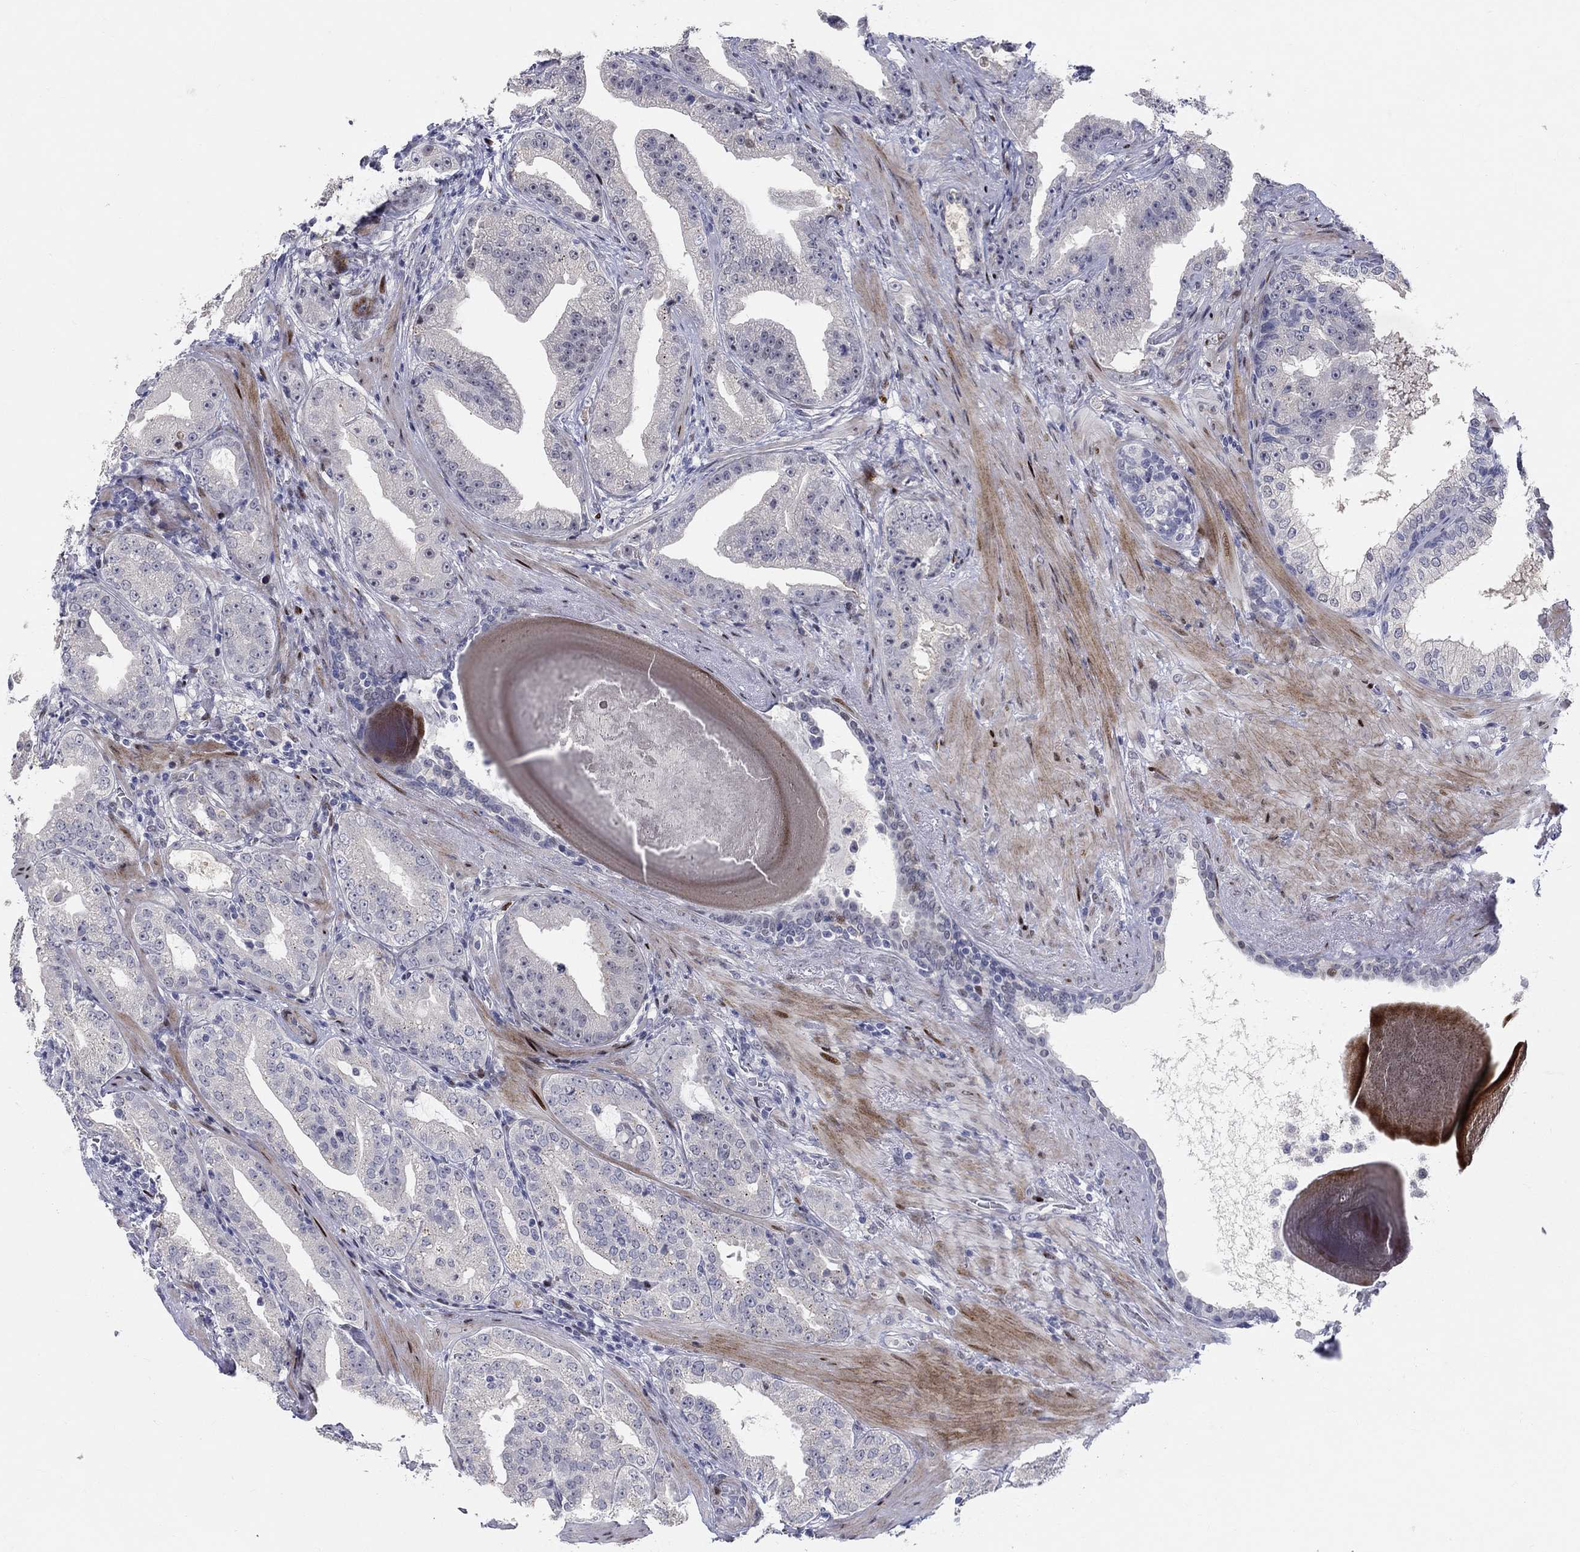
{"staining": {"intensity": "negative", "quantity": "none", "location": "none"}, "tissue": "prostate cancer", "cell_type": "Tumor cells", "image_type": "cancer", "snomed": [{"axis": "morphology", "description": "Adenocarcinoma, Low grade"}, {"axis": "topography", "description": "Prostate"}], "caption": "This is an IHC micrograph of human prostate low-grade adenocarcinoma. There is no expression in tumor cells.", "gene": "RAPGEF5", "patient": {"sex": "male", "age": 62}}